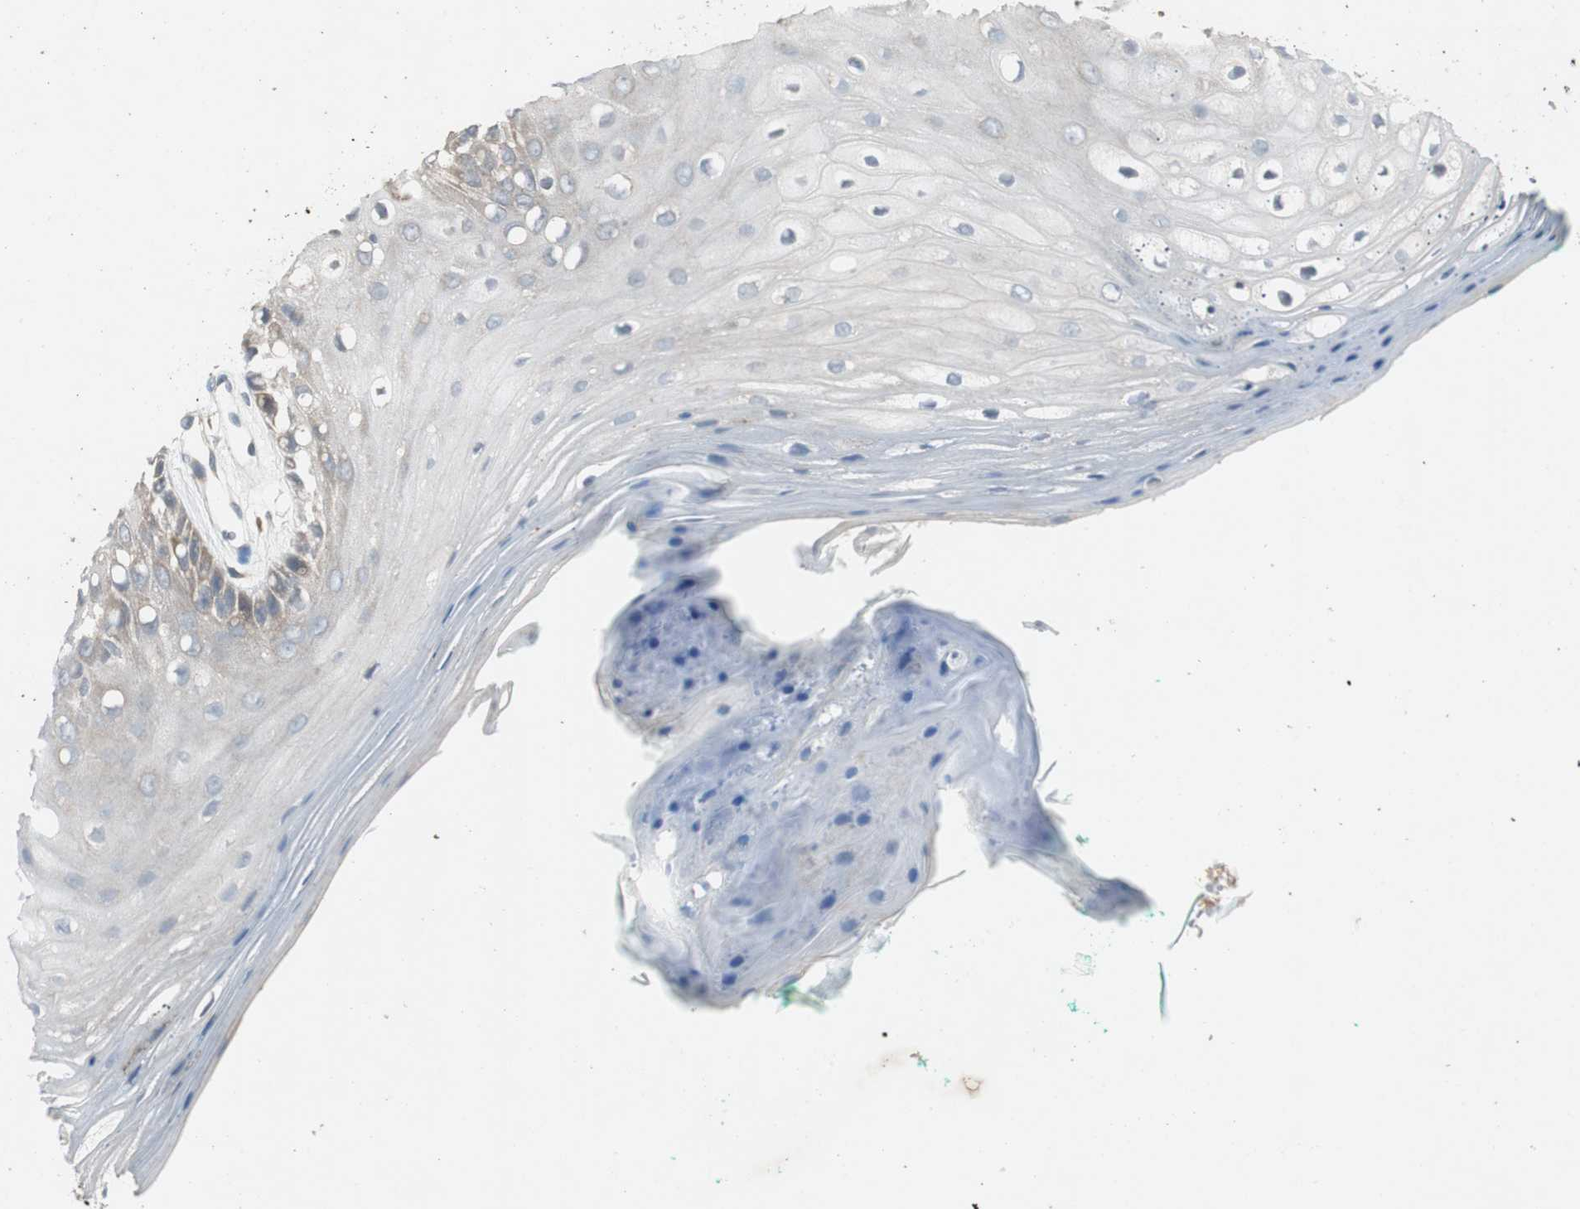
{"staining": {"intensity": "weak", "quantity": "<25%", "location": "cytoplasmic/membranous"}, "tissue": "oral mucosa", "cell_type": "Squamous epithelial cells", "image_type": "normal", "snomed": [{"axis": "morphology", "description": "Normal tissue, NOS"}, {"axis": "morphology", "description": "Squamous cell carcinoma, NOS"}, {"axis": "topography", "description": "Skeletal muscle"}, {"axis": "topography", "description": "Oral tissue"}, {"axis": "topography", "description": "Head-Neck"}], "caption": "An image of human oral mucosa is negative for staining in squamous epithelial cells. (IHC, brightfield microscopy, high magnification).", "gene": "MYT1", "patient": {"sex": "female", "age": 84}}